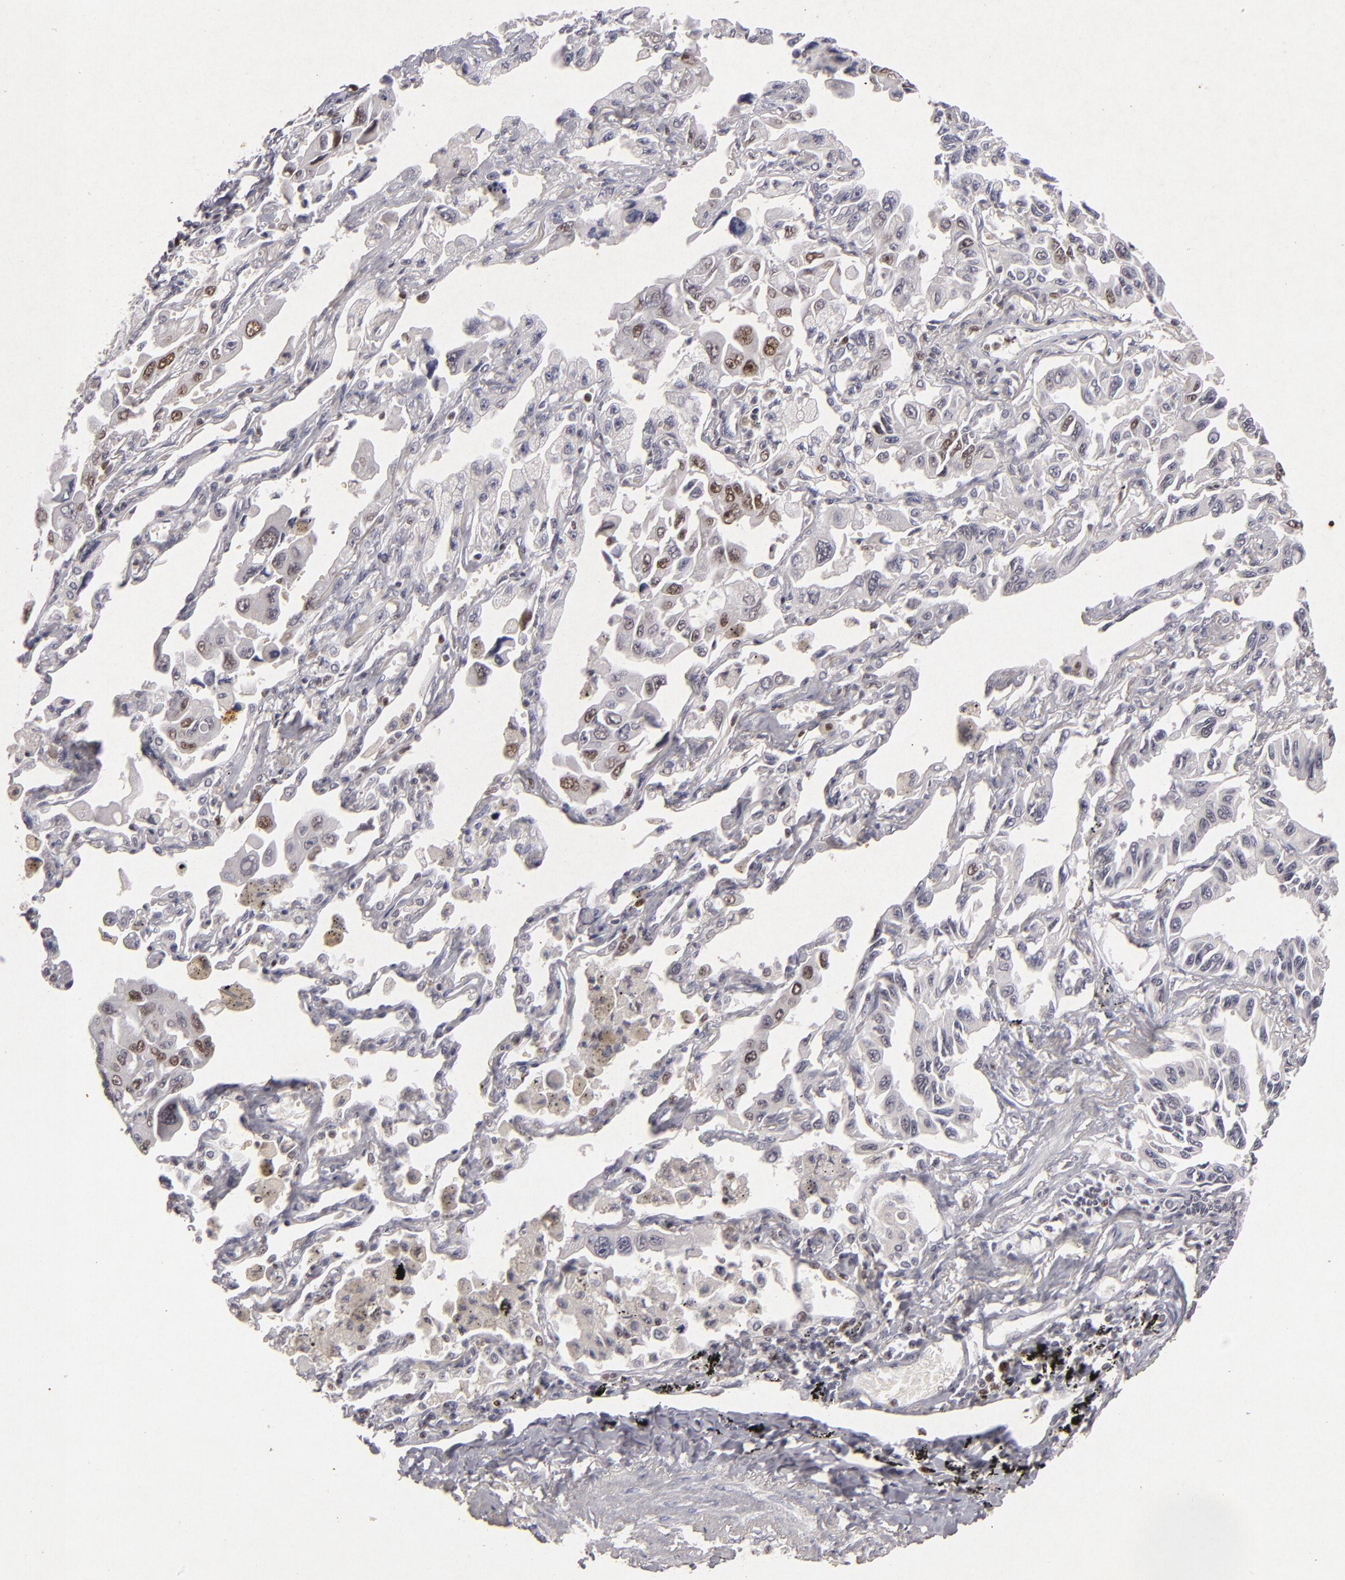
{"staining": {"intensity": "moderate", "quantity": "25%-75%", "location": "nuclear"}, "tissue": "lung cancer", "cell_type": "Tumor cells", "image_type": "cancer", "snomed": [{"axis": "morphology", "description": "Adenocarcinoma, NOS"}, {"axis": "topography", "description": "Lung"}], "caption": "Immunohistochemical staining of human lung cancer (adenocarcinoma) shows medium levels of moderate nuclear protein staining in about 25%-75% of tumor cells. Using DAB (brown) and hematoxylin (blue) stains, captured at high magnification using brightfield microscopy.", "gene": "FEN1", "patient": {"sex": "male", "age": 64}}